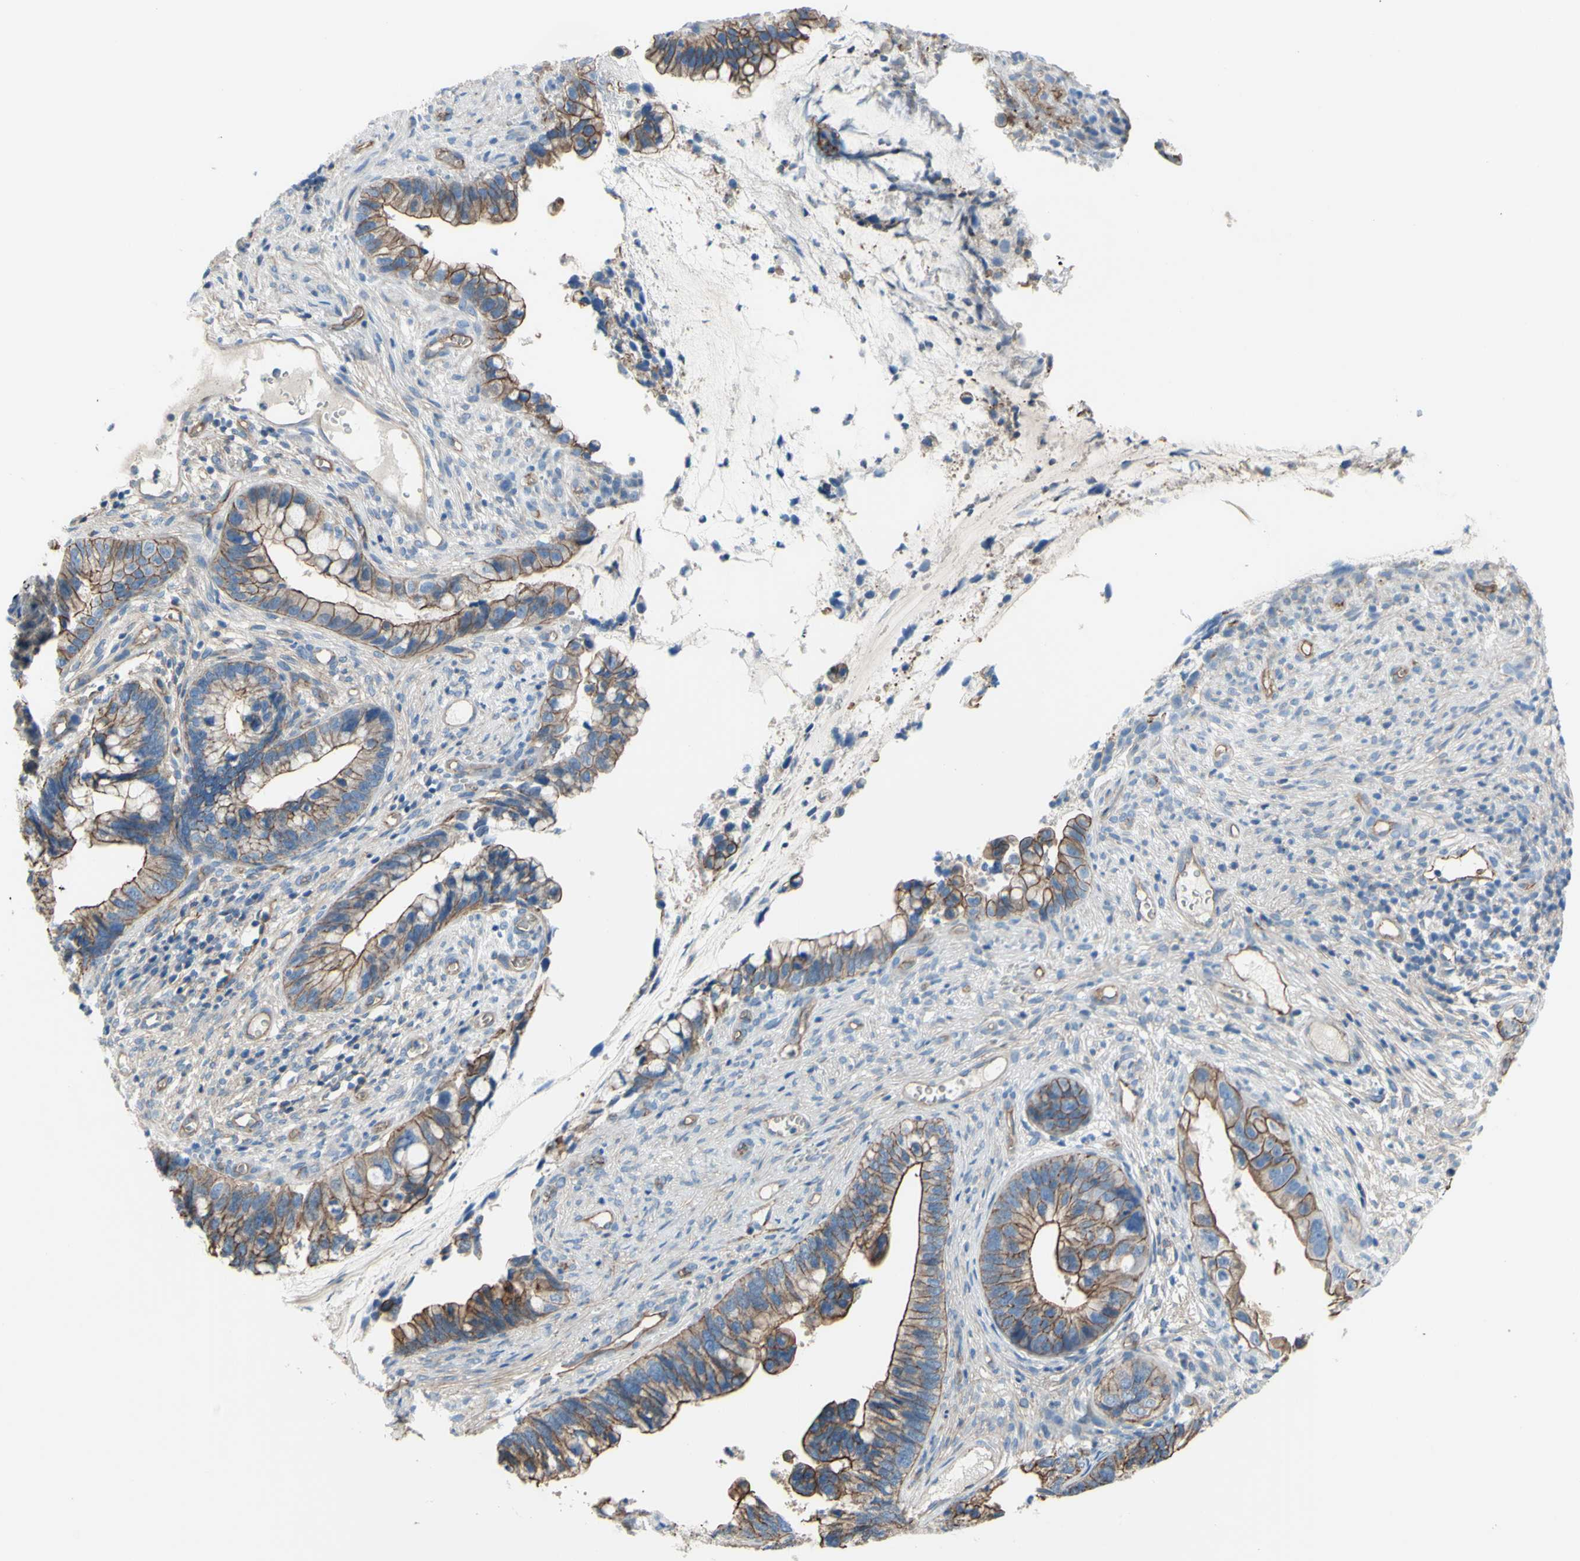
{"staining": {"intensity": "strong", "quantity": ">75%", "location": "cytoplasmic/membranous"}, "tissue": "cervical cancer", "cell_type": "Tumor cells", "image_type": "cancer", "snomed": [{"axis": "morphology", "description": "Adenocarcinoma, NOS"}, {"axis": "topography", "description": "Cervix"}], "caption": "Protein staining displays strong cytoplasmic/membranous expression in approximately >75% of tumor cells in cervical cancer (adenocarcinoma).", "gene": "TPBG", "patient": {"sex": "female", "age": 44}}